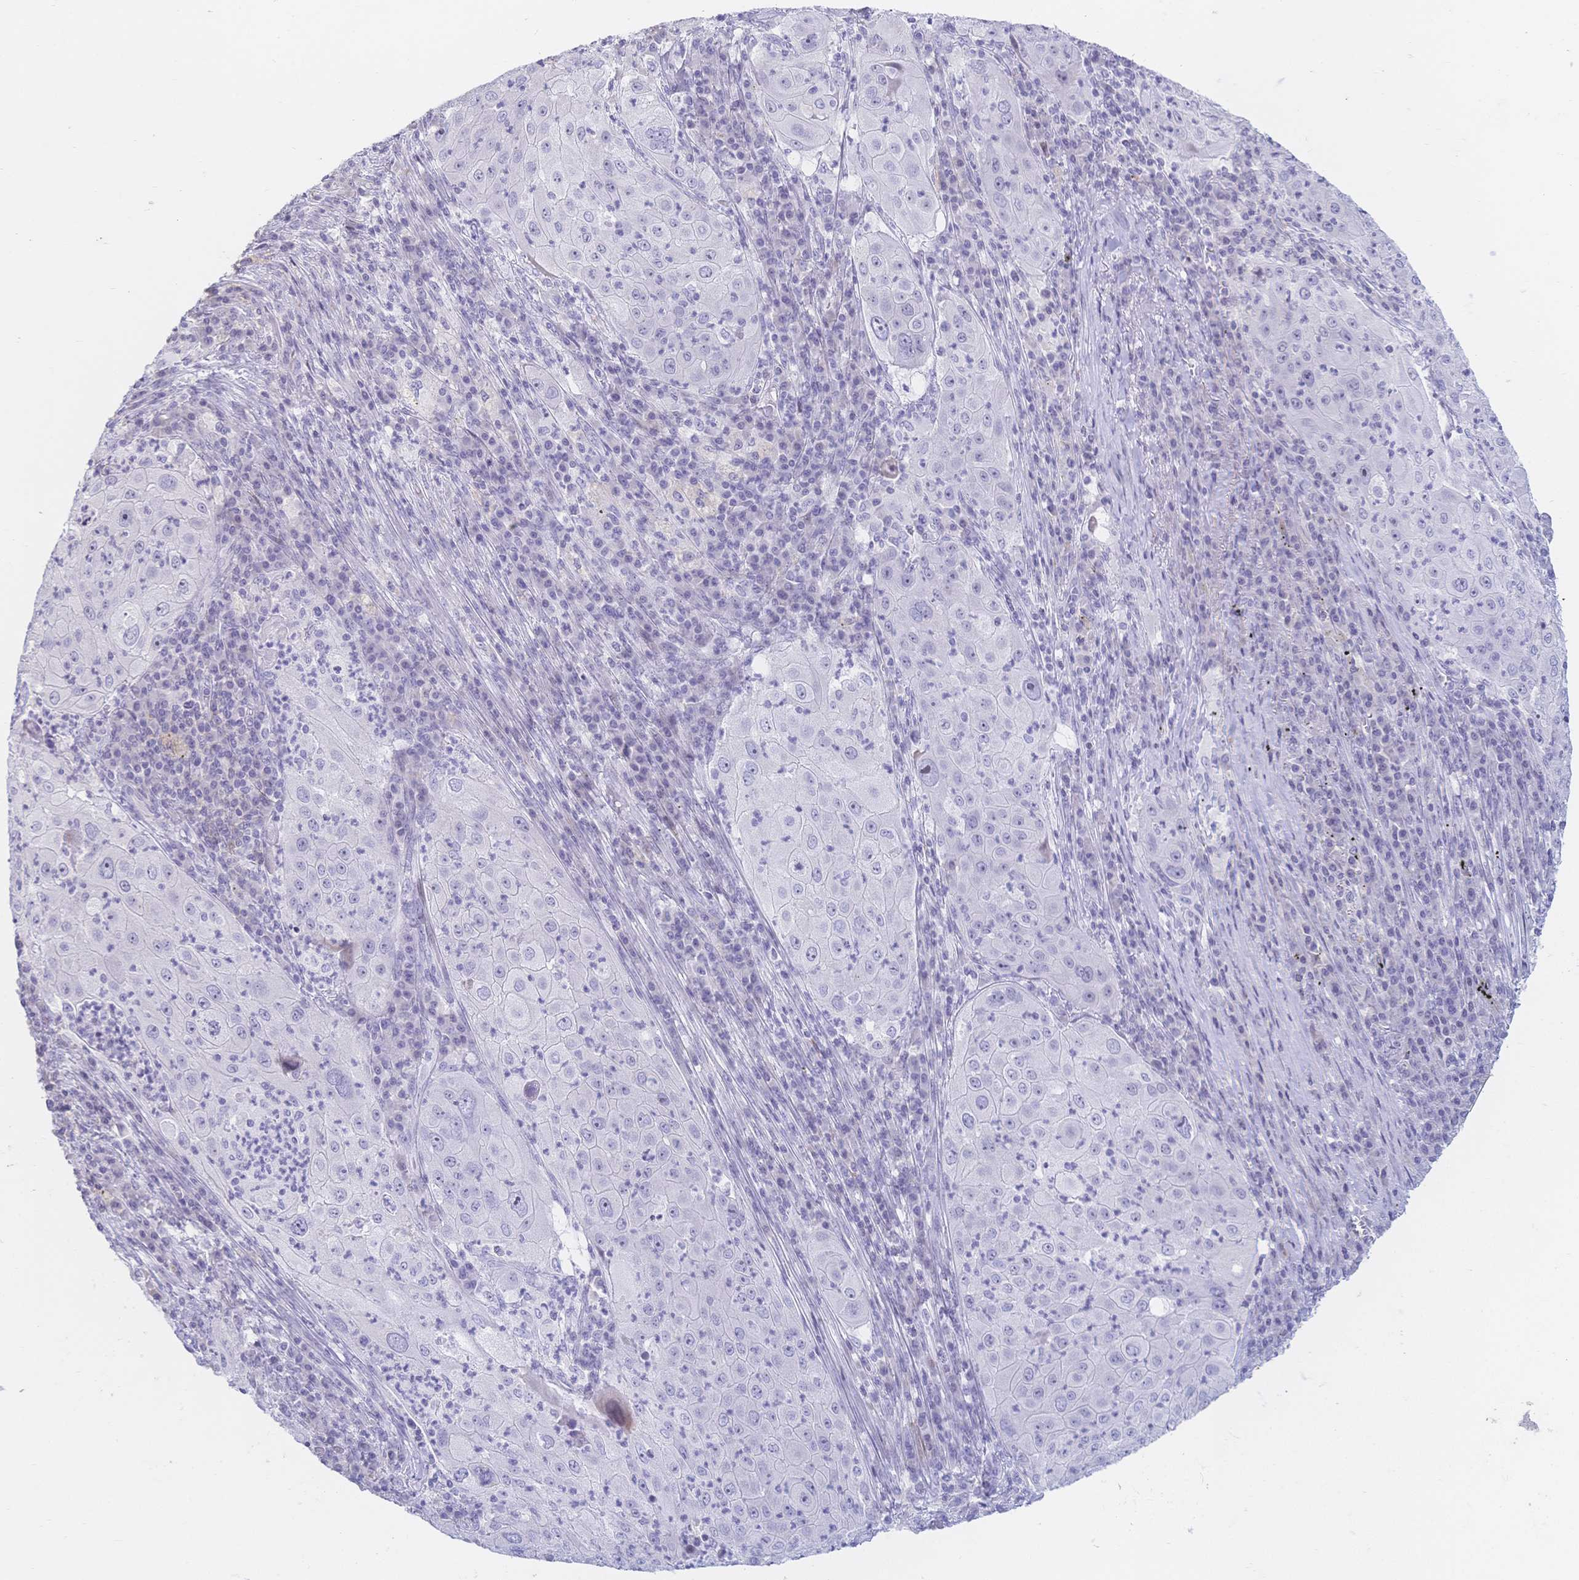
{"staining": {"intensity": "negative", "quantity": "none", "location": "none"}, "tissue": "lung cancer", "cell_type": "Tumor cells", "image_type": "cancer", "snomed": [{"axis": "morphology", "description": "Squamous cell carcinoma, NOS"}, {"axis": "topography", "description": "Lung"}], "caption": "Lung squamous cell carcinoma stained for a protein using IHC displays no positivity tumor cells.", "gene": "CR2", "patient": {"sex": "female", "age": 59}}